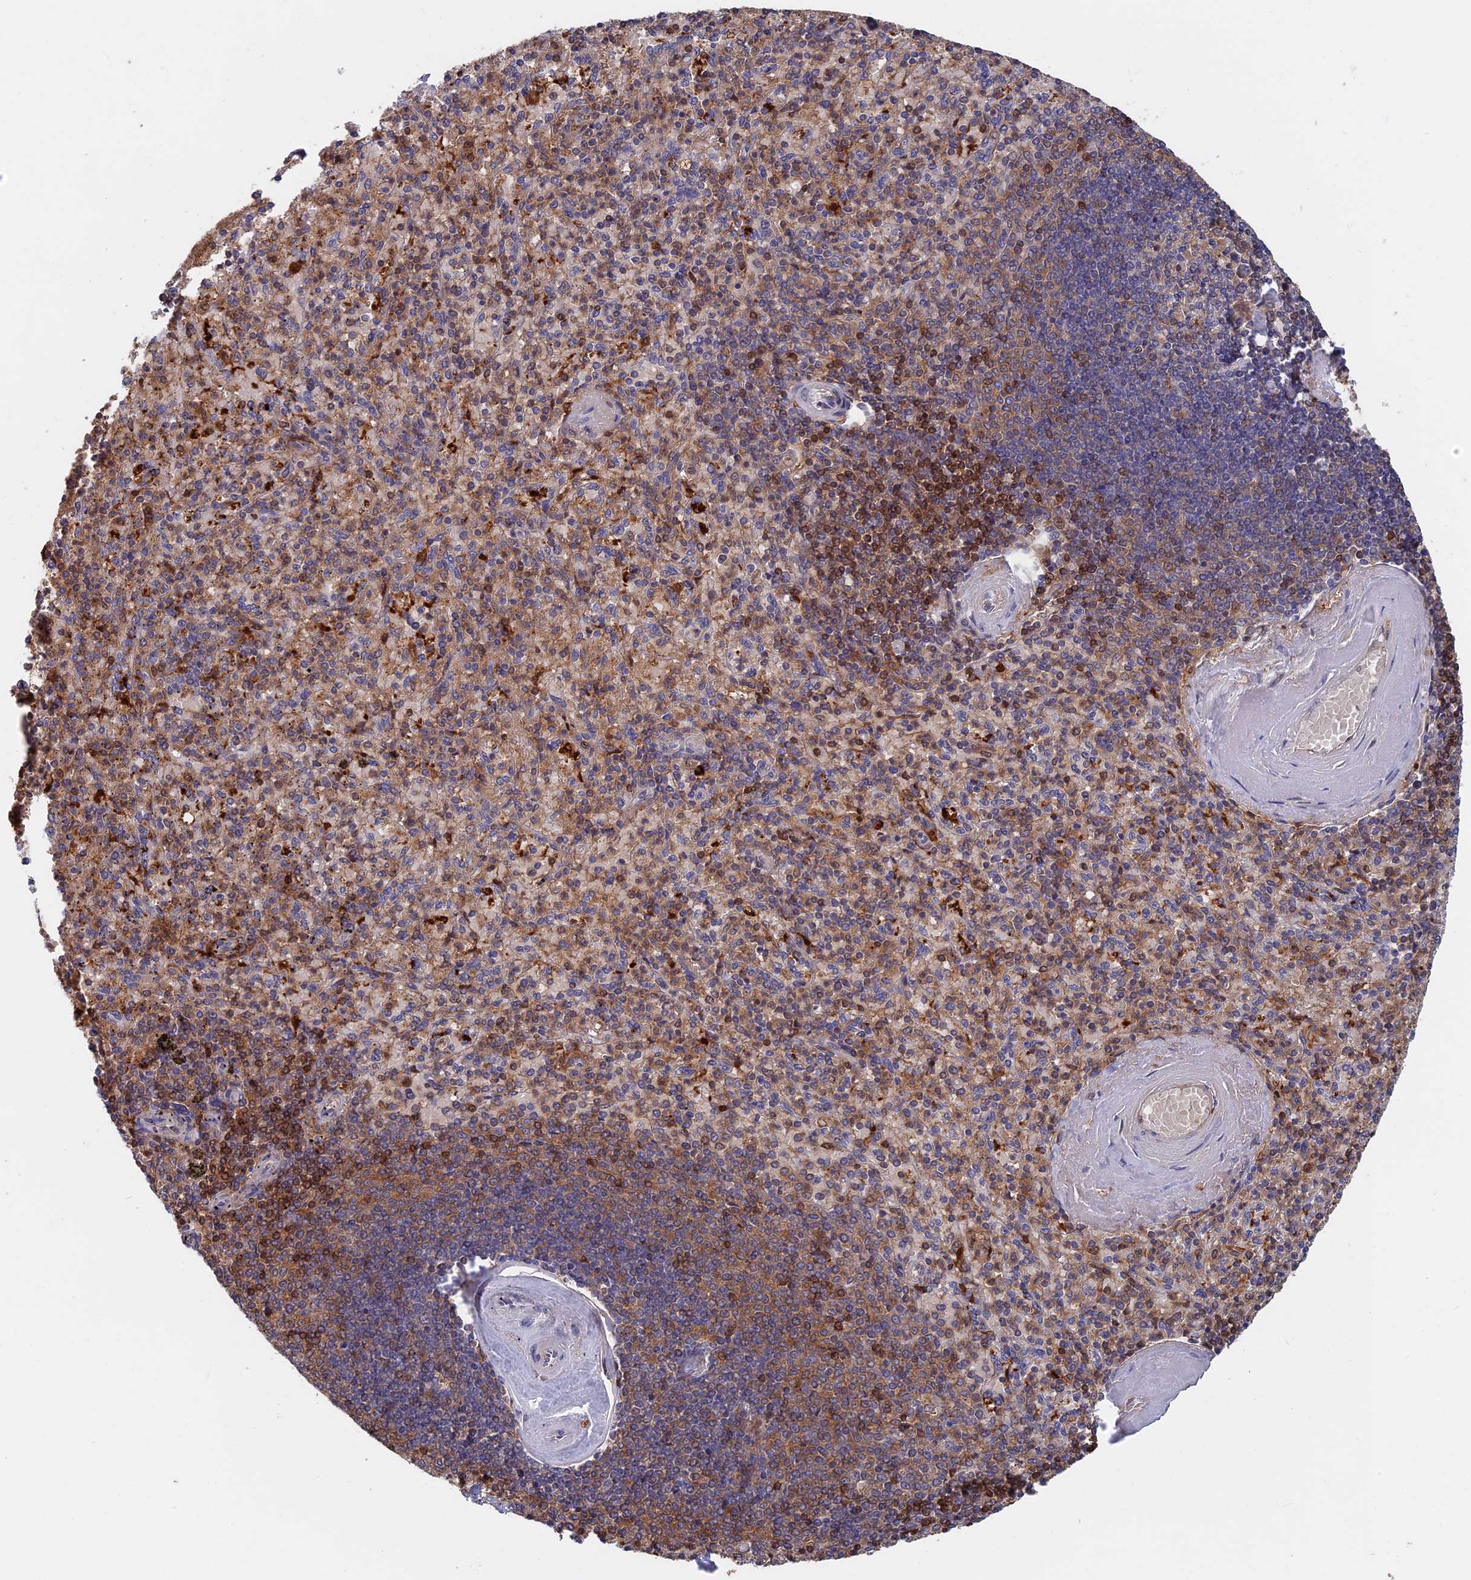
{"staining": {"intensity": "moderate", "quantity": "25%-75%", "location": "cytoplasmic/membranous"}, "tissue": "spleen", "cell_type": "Cells in red pulp", "image_type": "normal", "snomed": [{"axis": "morphology", "description": "Normal tissue, NOS"}, {"axis": "topography", "description": "Spleen"}], "caption": "Protein staining of unremarkable spleen reveals moderate cytoplasmic/membranous expression in about 25%-75% of cells in red pulp.", "gene": "BLVRA", "patient": {"sex": "male", "age": 82}}